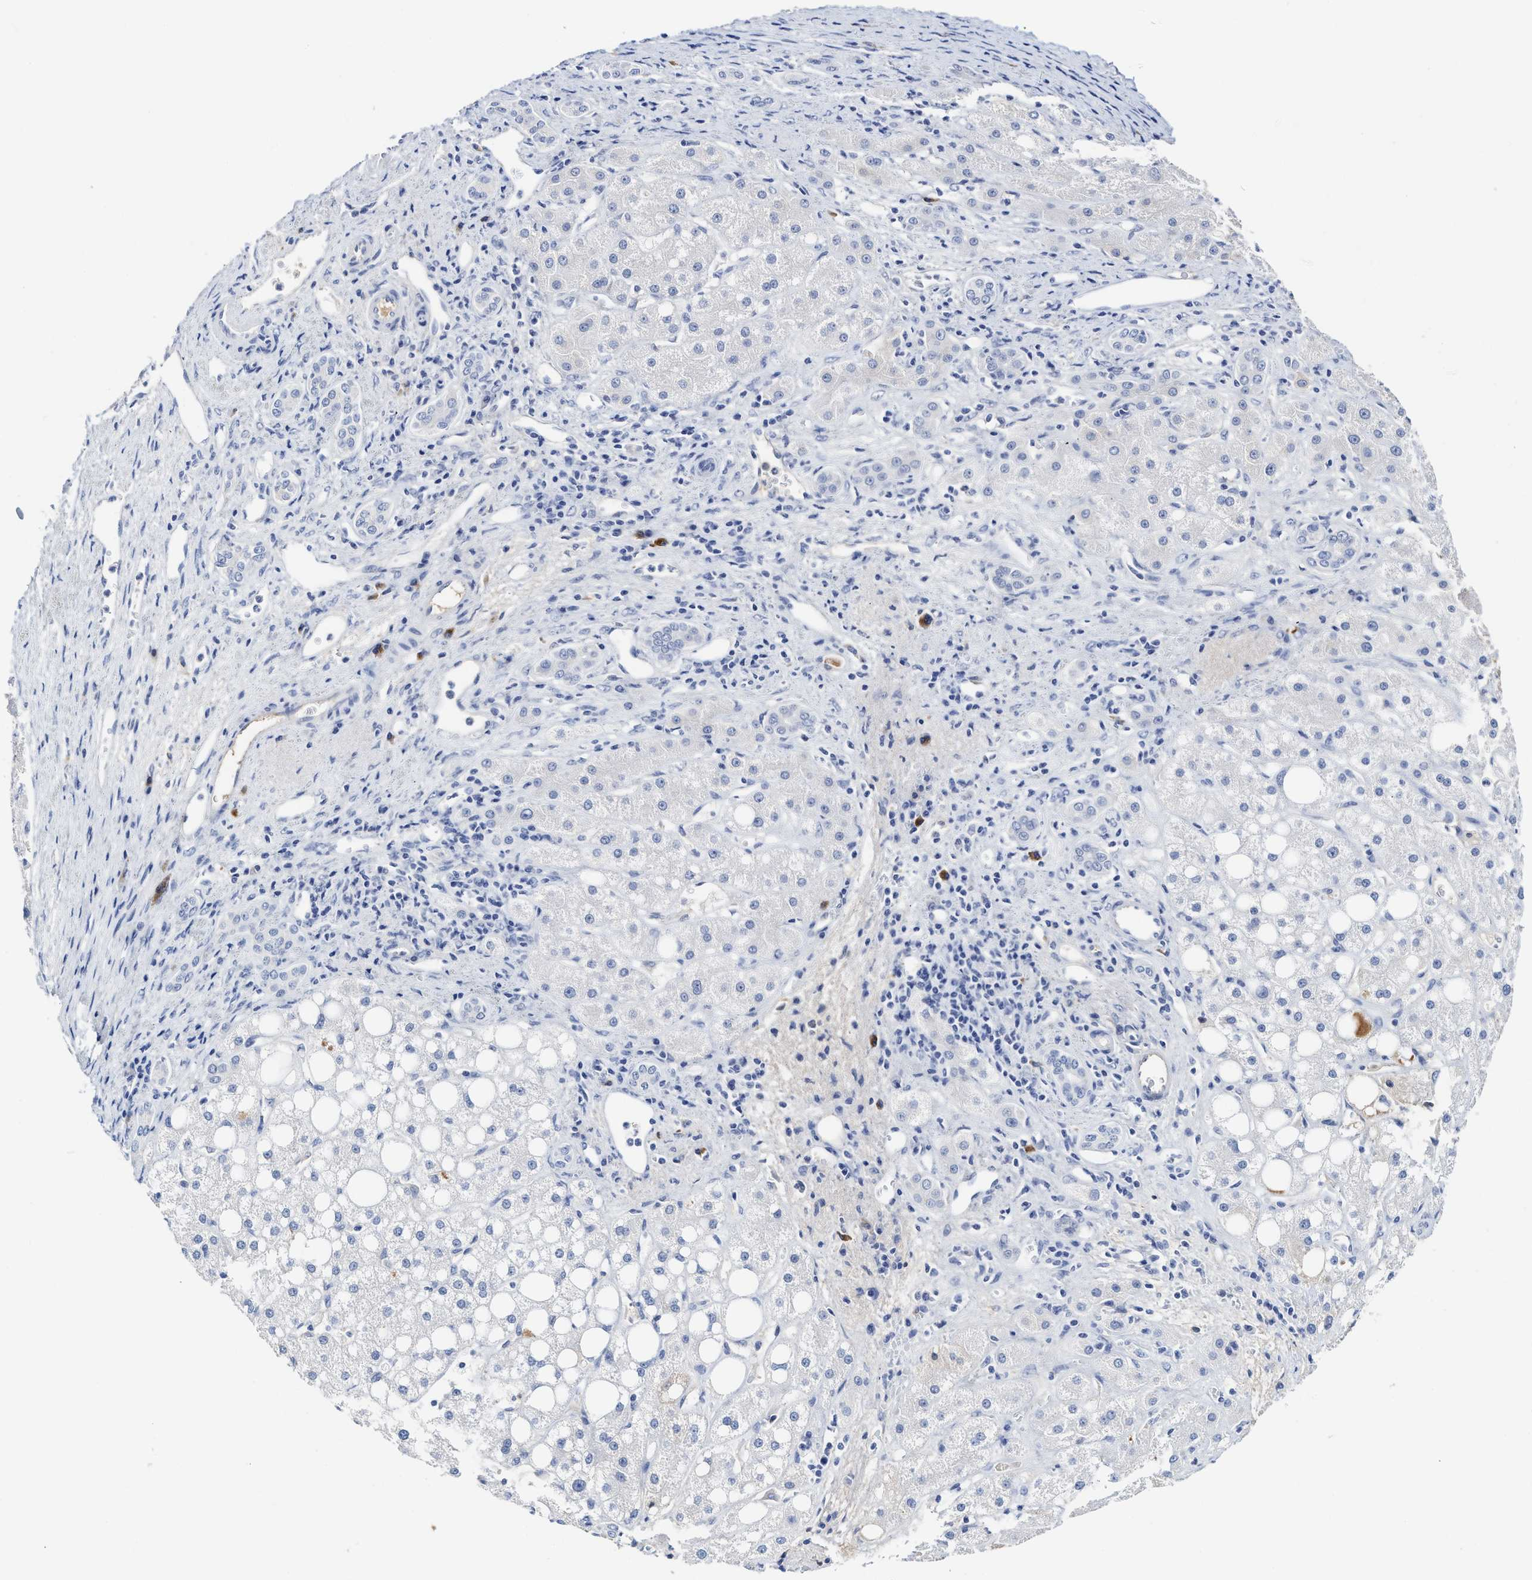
{"staining": {"intensity": "negative", "quantity": "none", "location": "none"}, "tissue": "liver cancer", "cell_type": "Tumor cells", "image_type": "cancer", "snomed": [{"axis": "morphology", "description": "Carcinoma, Hepatocellular, NOS"}, {"axis": "topography", "description": "Liver"}], "caption": "There is no significant expression in tumor cells of liver cancer.", "gene": "C2", "patient": {"sex": "male", "age": 80}}